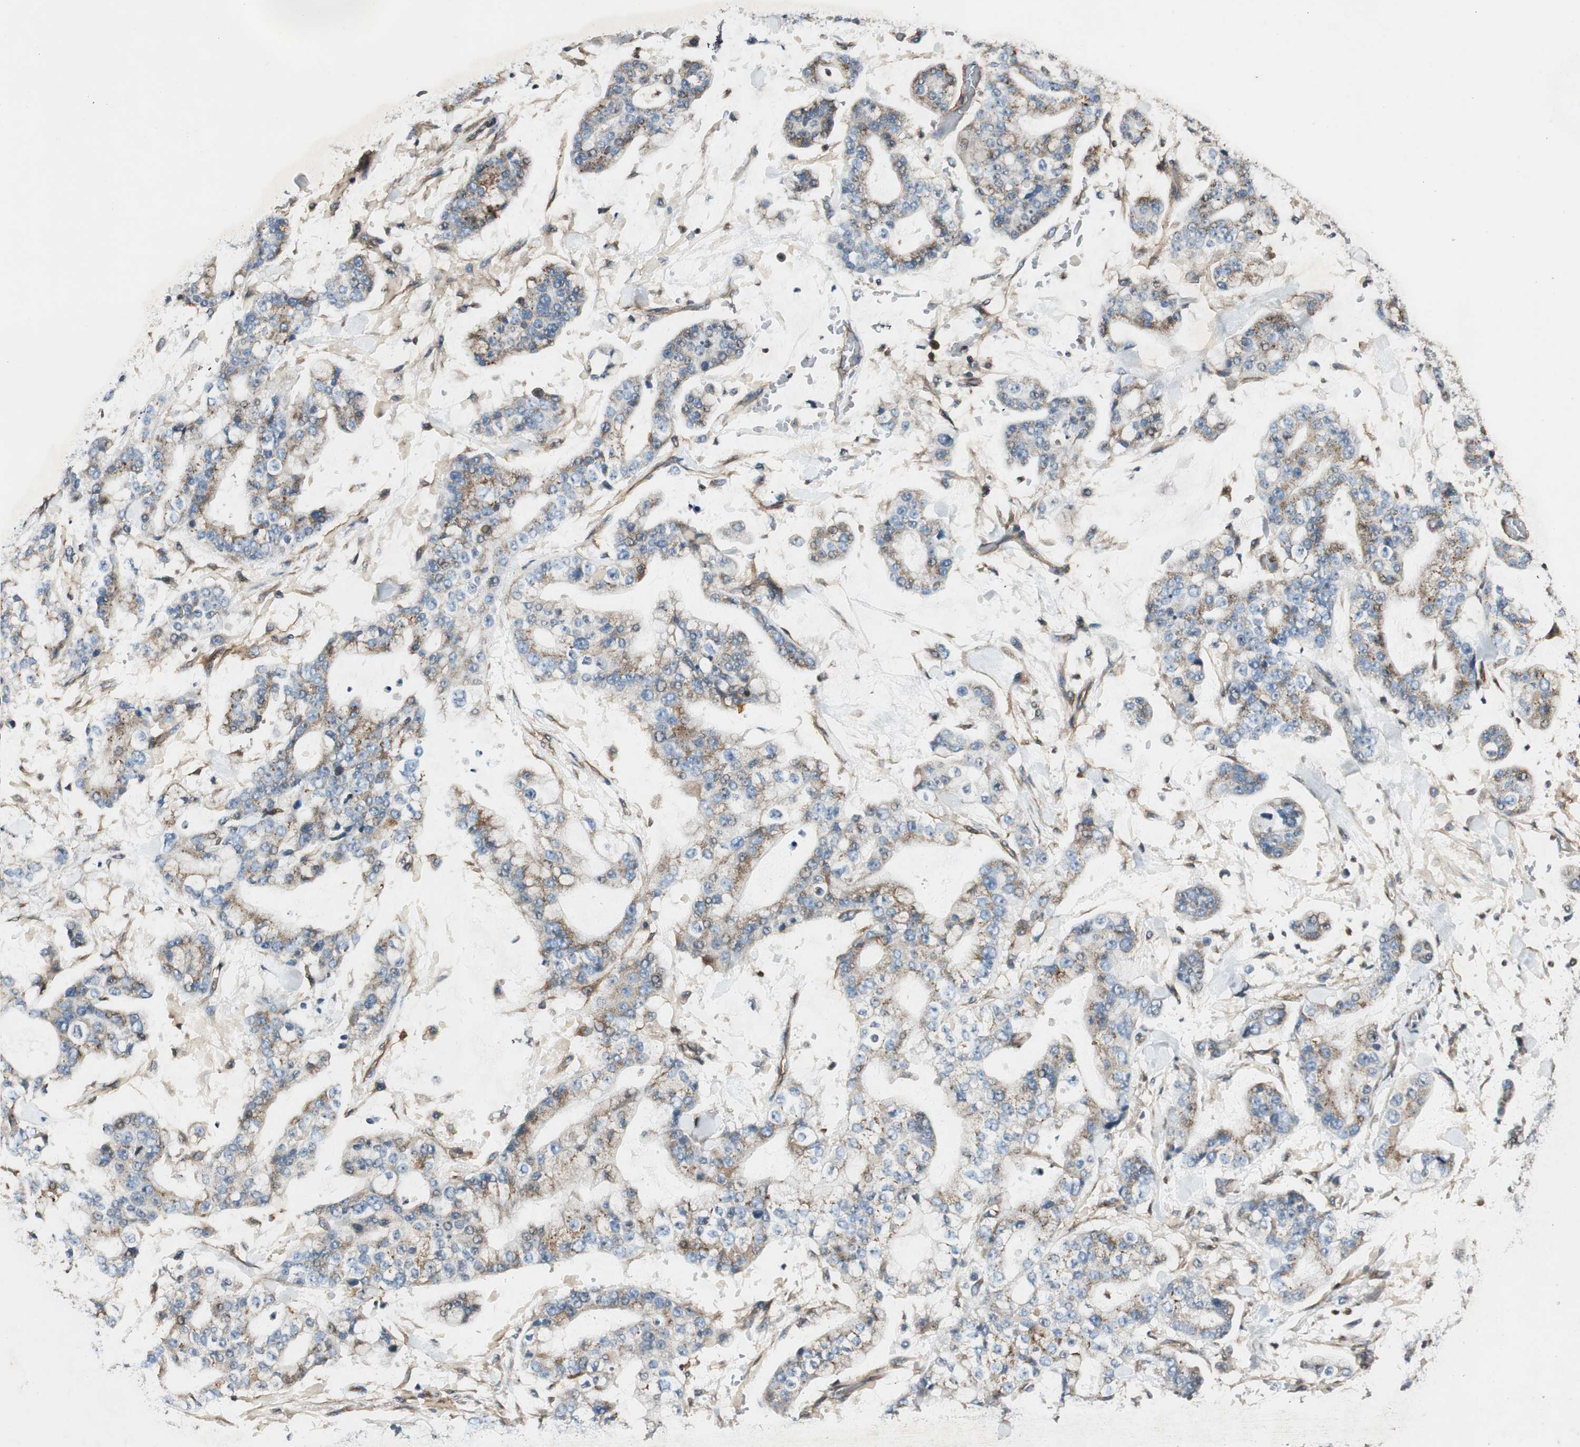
{"staining": {"intensity": "moderate", "quantity": "25%-75%", "location": "cytoplasmic/membranous"}, "tissue": "stomach cancer", "cell_type": "Tumor cells", "image_type": "cancer", "snomed": [{"axis": "morphology", "description": "Normal tissue, NOS"}, {"axis": "morphology", "description": "Adenocarcinoma, NOS"}, {"axis": "topography", "description": "Stomach, upper"}, {"axis": "topography", "description": "Stomach"}], "caption": "A micrograph of stomach cancer (adenocarcinoma) stained for a protein shows moderate cytoplasmic/membranous brown staining in tumor cells. The staining was performed using DAB to visualize the protein expression in brown, while the nuclei were stained in blue with hematoxylin (Magnification: 20x).", "gene": "BTN3A3", "patient": {"sex": "male", "age": 76}}